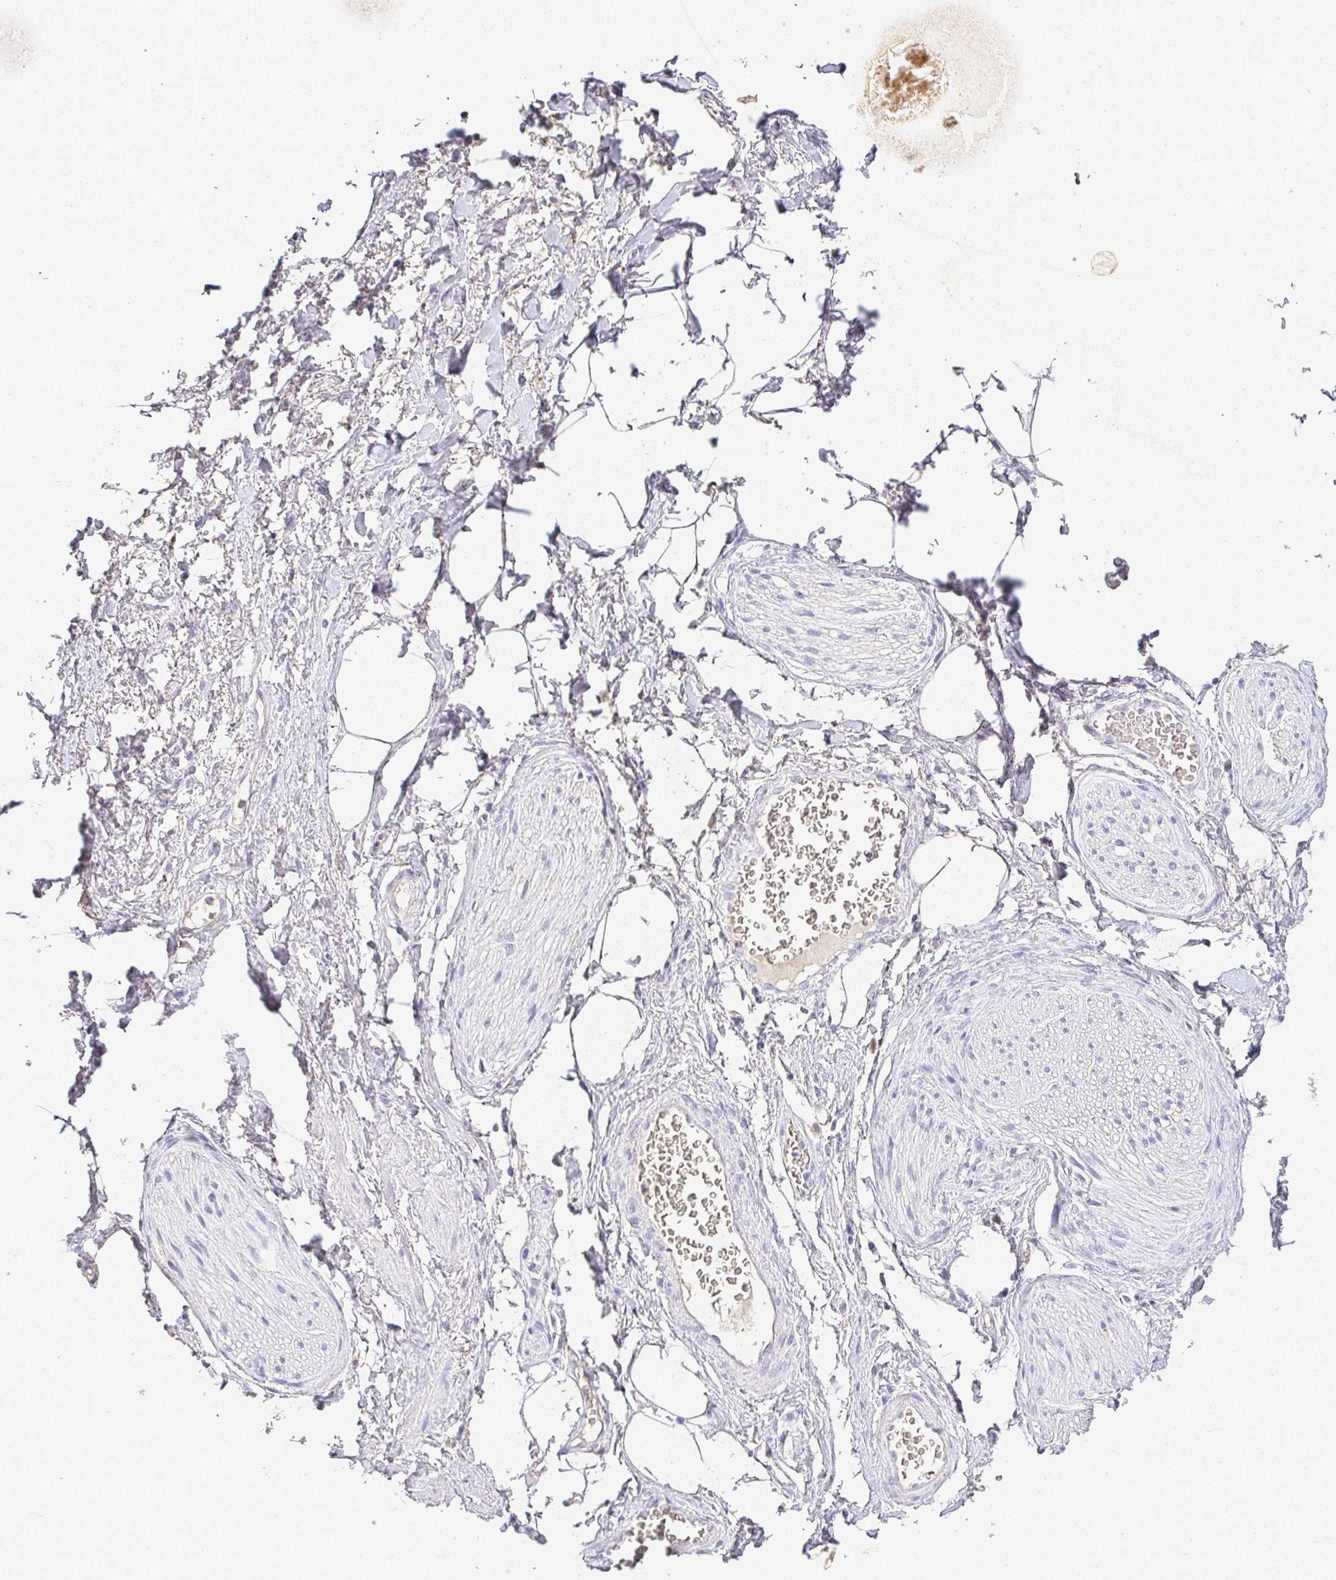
{"staining": {"intensity": "weak", "quantity": "25%-75%", "location": "cytoplasmic/membranous"}, "tissue": "adipose tissue", "cell_type": "Adipocytes", "image_type": "normal", "snomed": [{"axis": "morphology", "description": "Normal tissue, NOS"}, {"axis": "topography", "description": "Vagina"}, {"axis": "topography", "description": "Peripheral nerve tissue"}], "caption": "This photomicrograph exhibits immunohistochemistry (IHC) staining of unremarkable human adipose tissue, with low weak cytoplasmic/membranous staining in about 25%-75% of adipocytes.", "gene": "RPS2", "patient": {"sex": "female", "age": 71}}